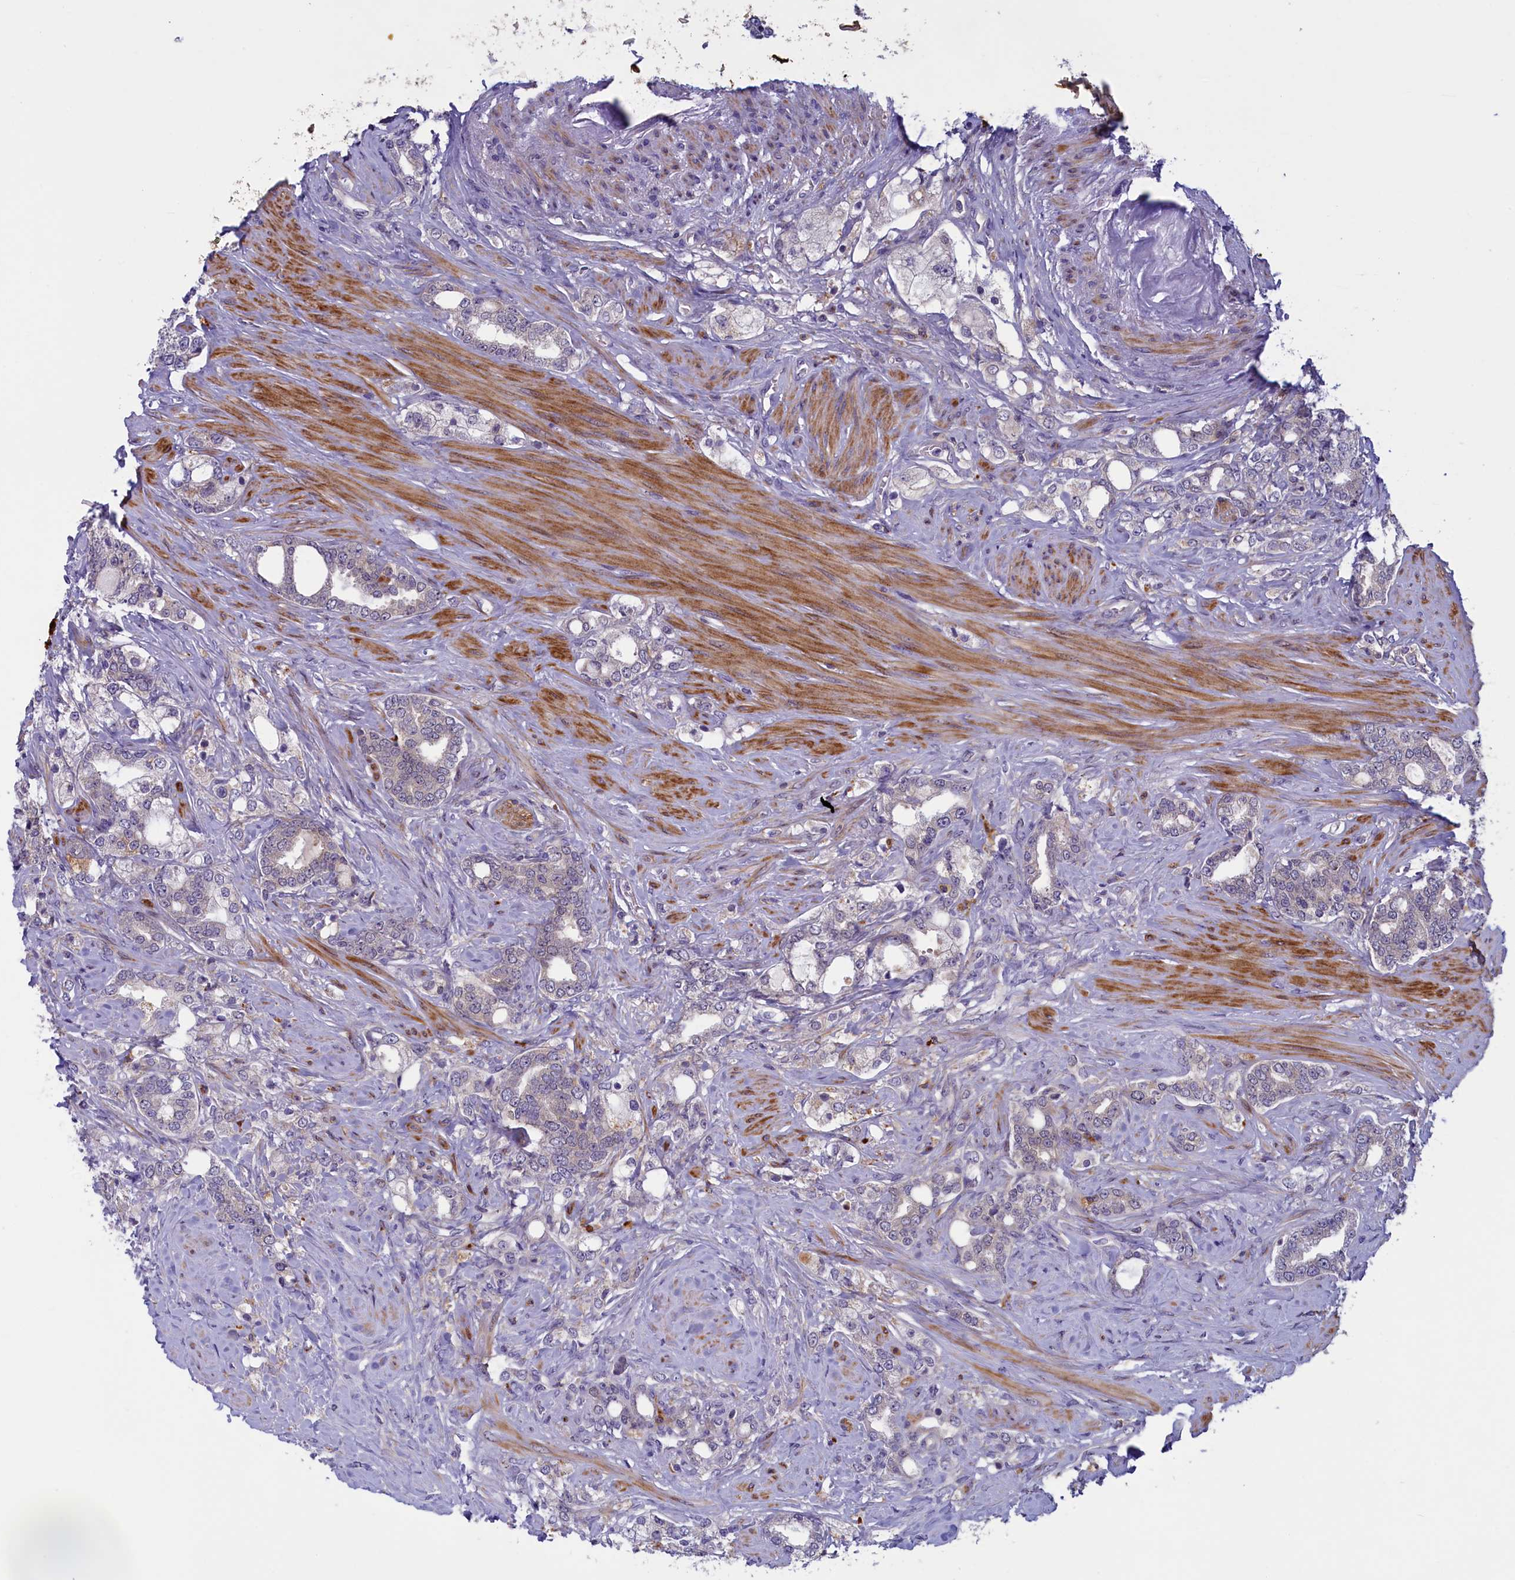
{"staining": {"intensity": "negative", "quantity": "none", "location": "none"}, "tissue": "prostate cancer", "cell_type": "Tumor cells", "image_type": "cancer", "snomed": [{"axis": "morphology", "description": "Adenocarcinoma, High grade"}, {"axis": "topography", "description": "Prostate"}], "caption": "IHC photomicrograph of neoplastic tissue: prostate cancer (adenocarcinoma (high-grade)) stained with DAB displays no significant protein staining in tumor cells.", "gene": "NUBP1", "patient": {"sex": "male", "age": 64}}